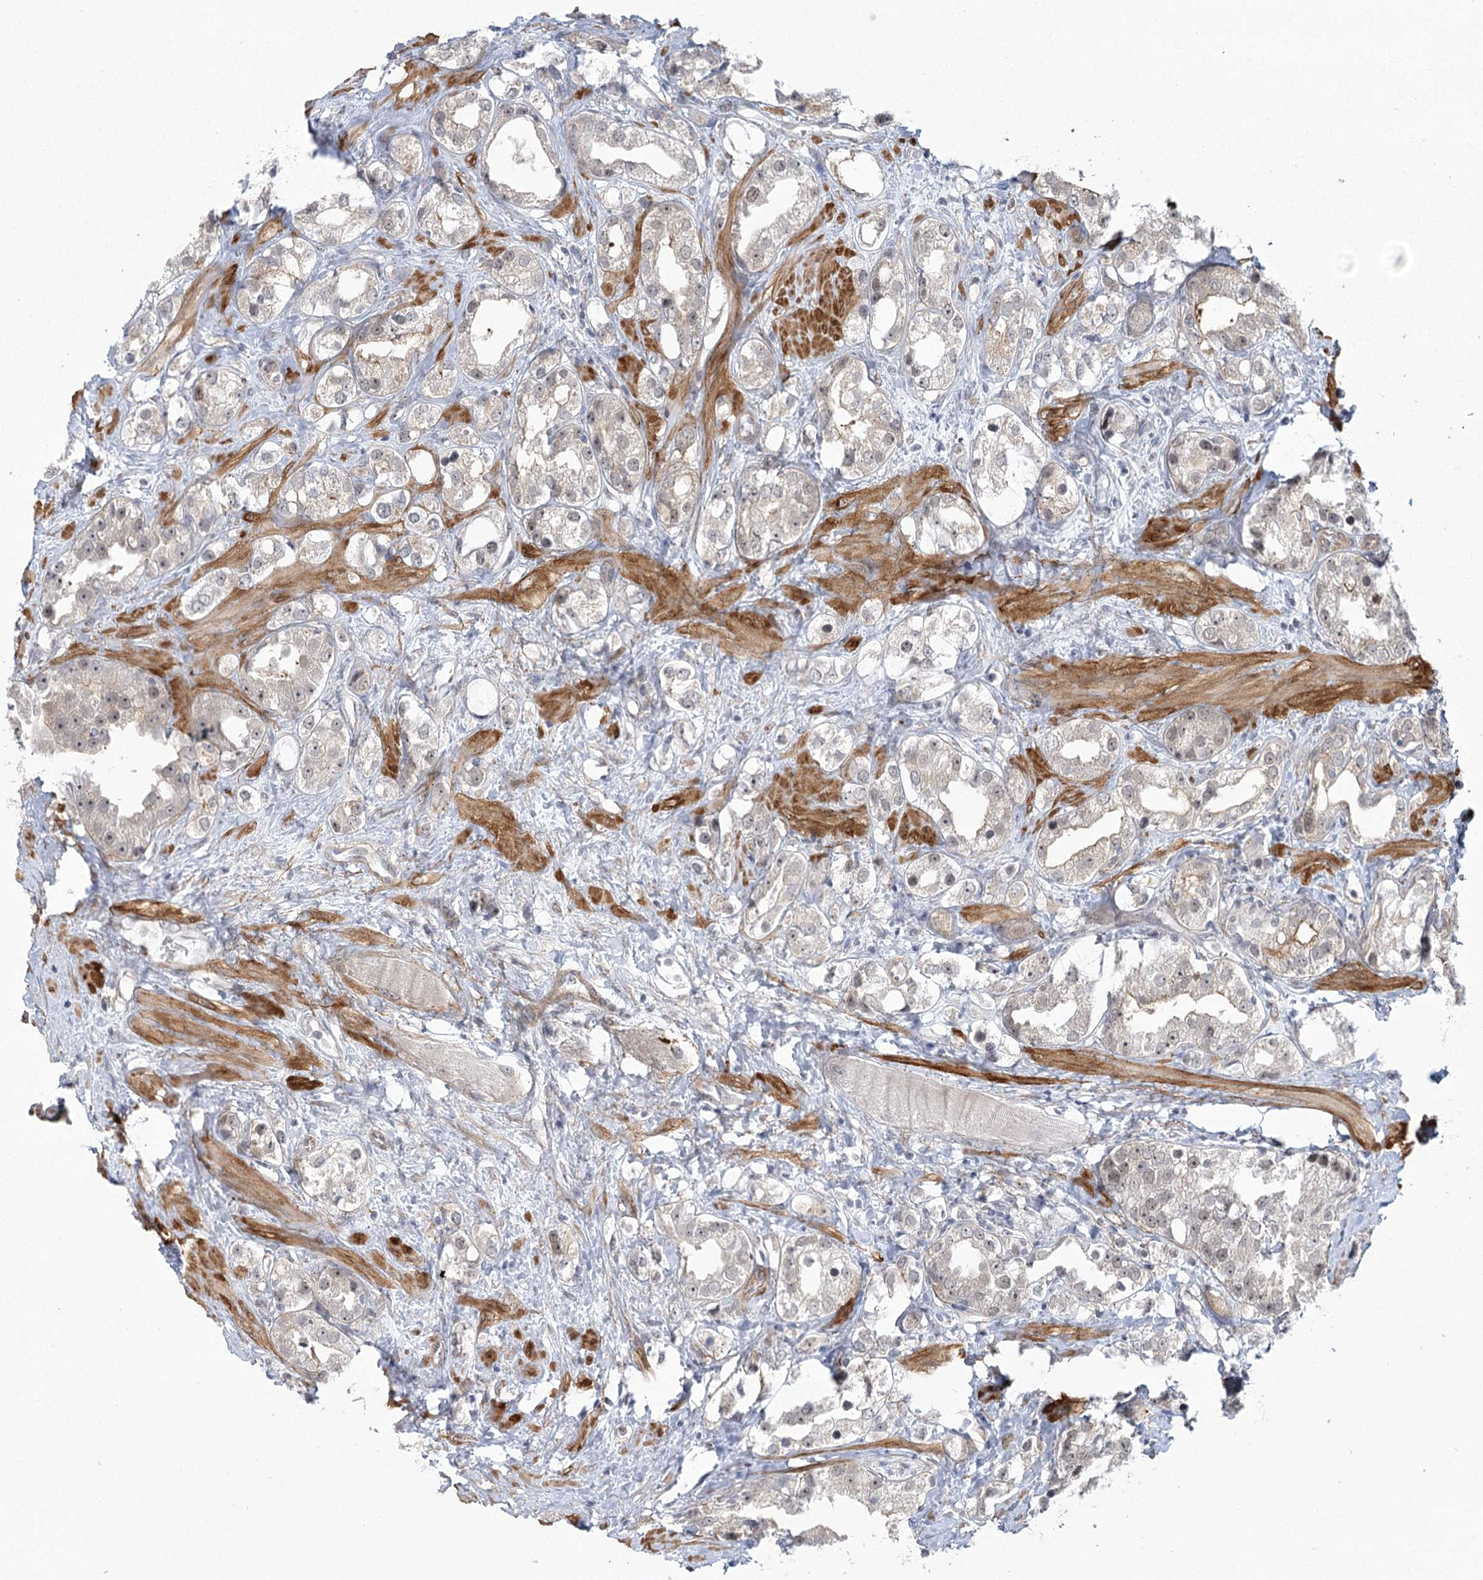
{"staining": {"intensity": "negative", "quantity": "none", "location": "none"}, "tissue": "prostate cancer", "cell_type": "Tumor cells", "image_type": "cancer", "snomed": [{"axis": "morphology", "description": "Adenocarcinoma, NOS"}, {"axis": "topography", "description": "Prostate"}], "caption": "Prostate cancer was stained to show a protein in brown. There is no significant expression in tumor cells. The staining is performed using DAB (3,3'-diaminobenzidine) brown chromogen with nuclei counter-stained in using hematoxylin.", "gene": "MED28", "patient": {"sex": "male", "age": 79}}